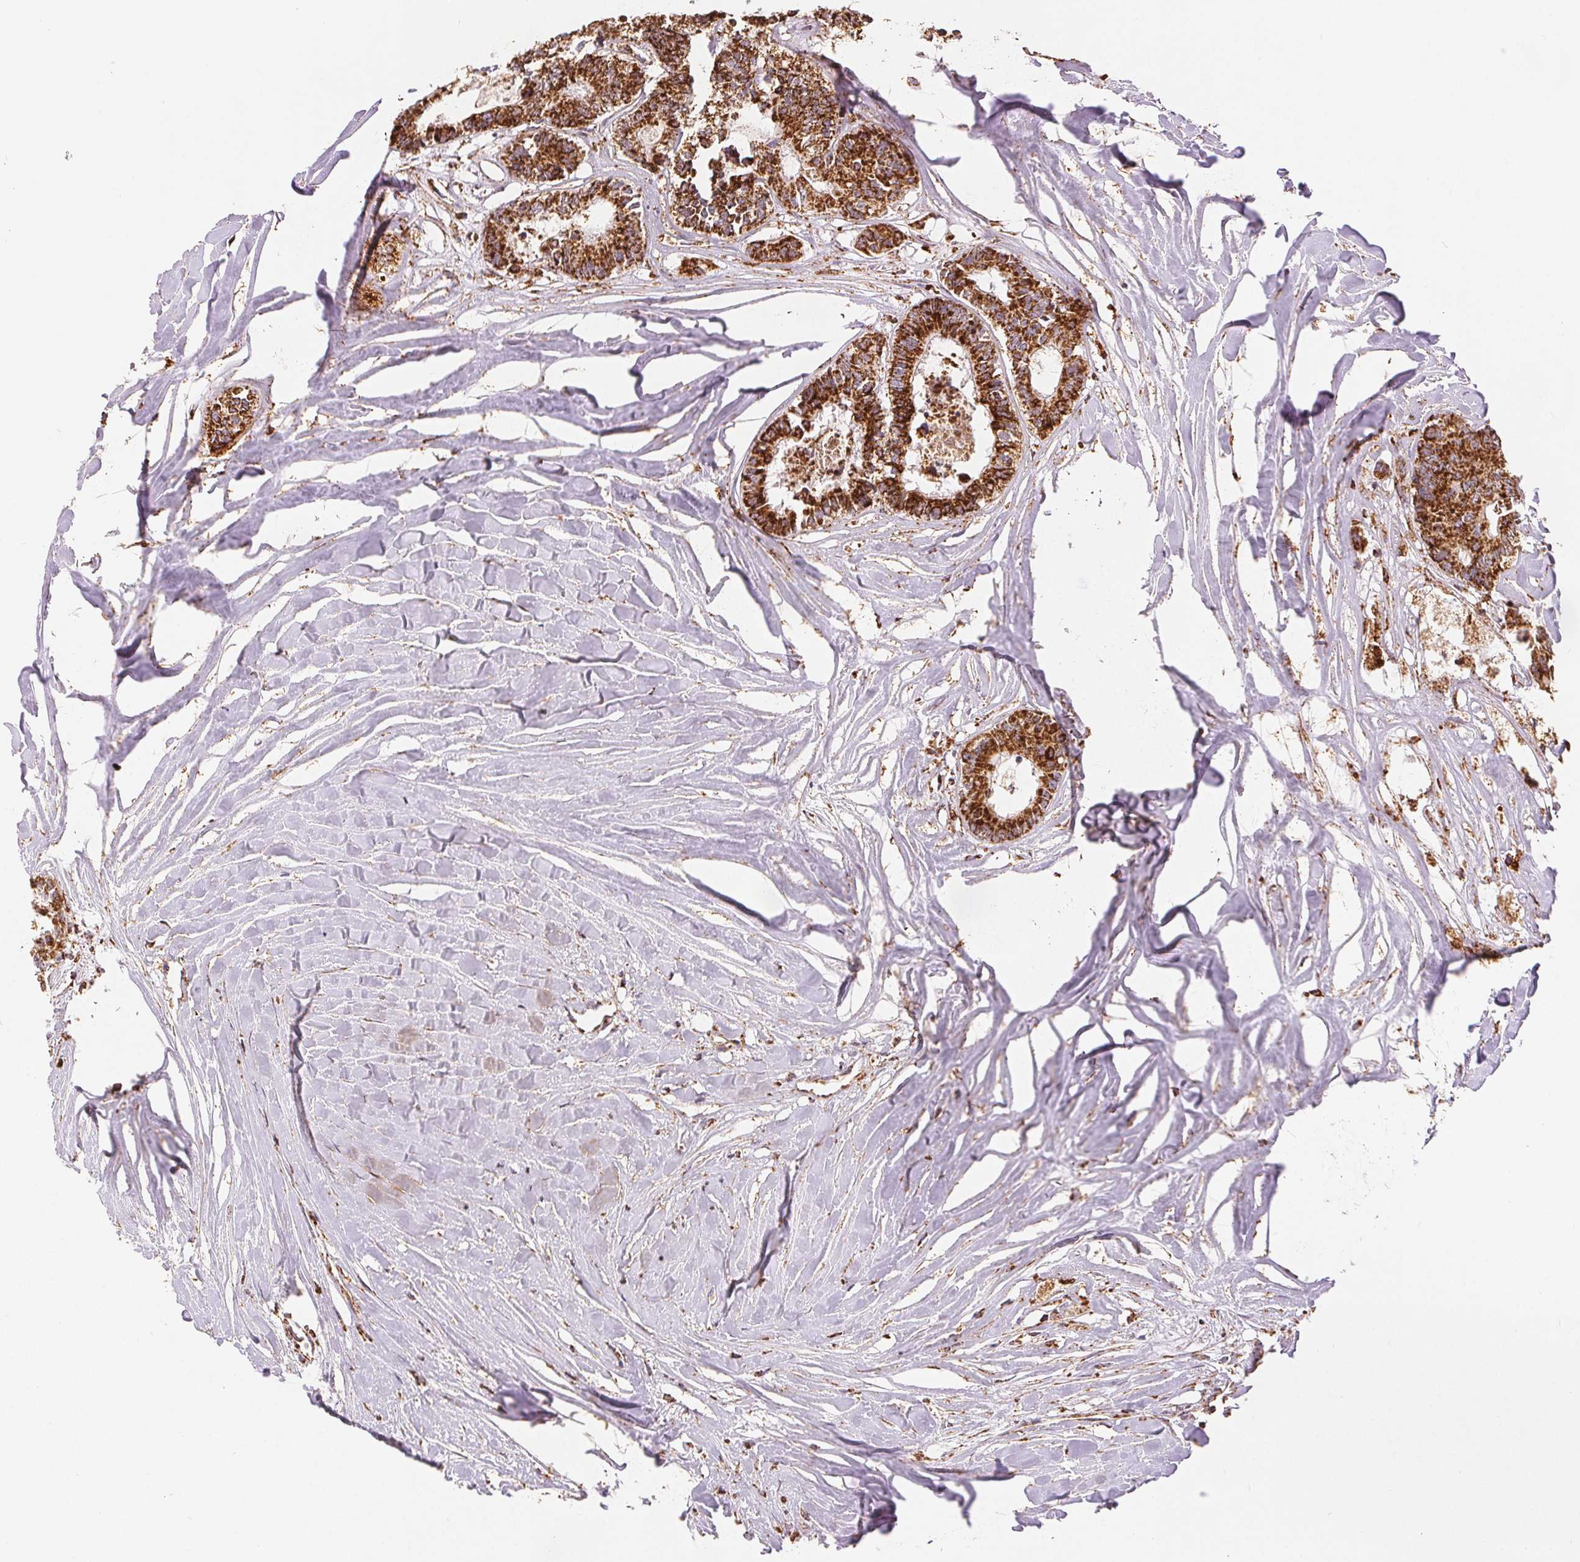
{"staining": {"intensity": "strong", "quantity": ">75%", "location": "cytoplasmic/membranous"}, "tissue": "colorectal cancer", "cell_type": "Tumor cells", "image_type": "cancer", "snomed": [{"axis": "morphology", "description": "Adenocarcinoma, NOS"}, {"axis": "topography", "description": "Colon"}, {"axis": "topography", "description": "Rectum"}], "caption": "The immunohistochemical stain labels strong cytoplasmic/membranous expression in tumor cells of colorectal cancer (adenocarcinoma) tissue.", "gene": "SDHB", "patient": {"sex": "male", "age": 57}}